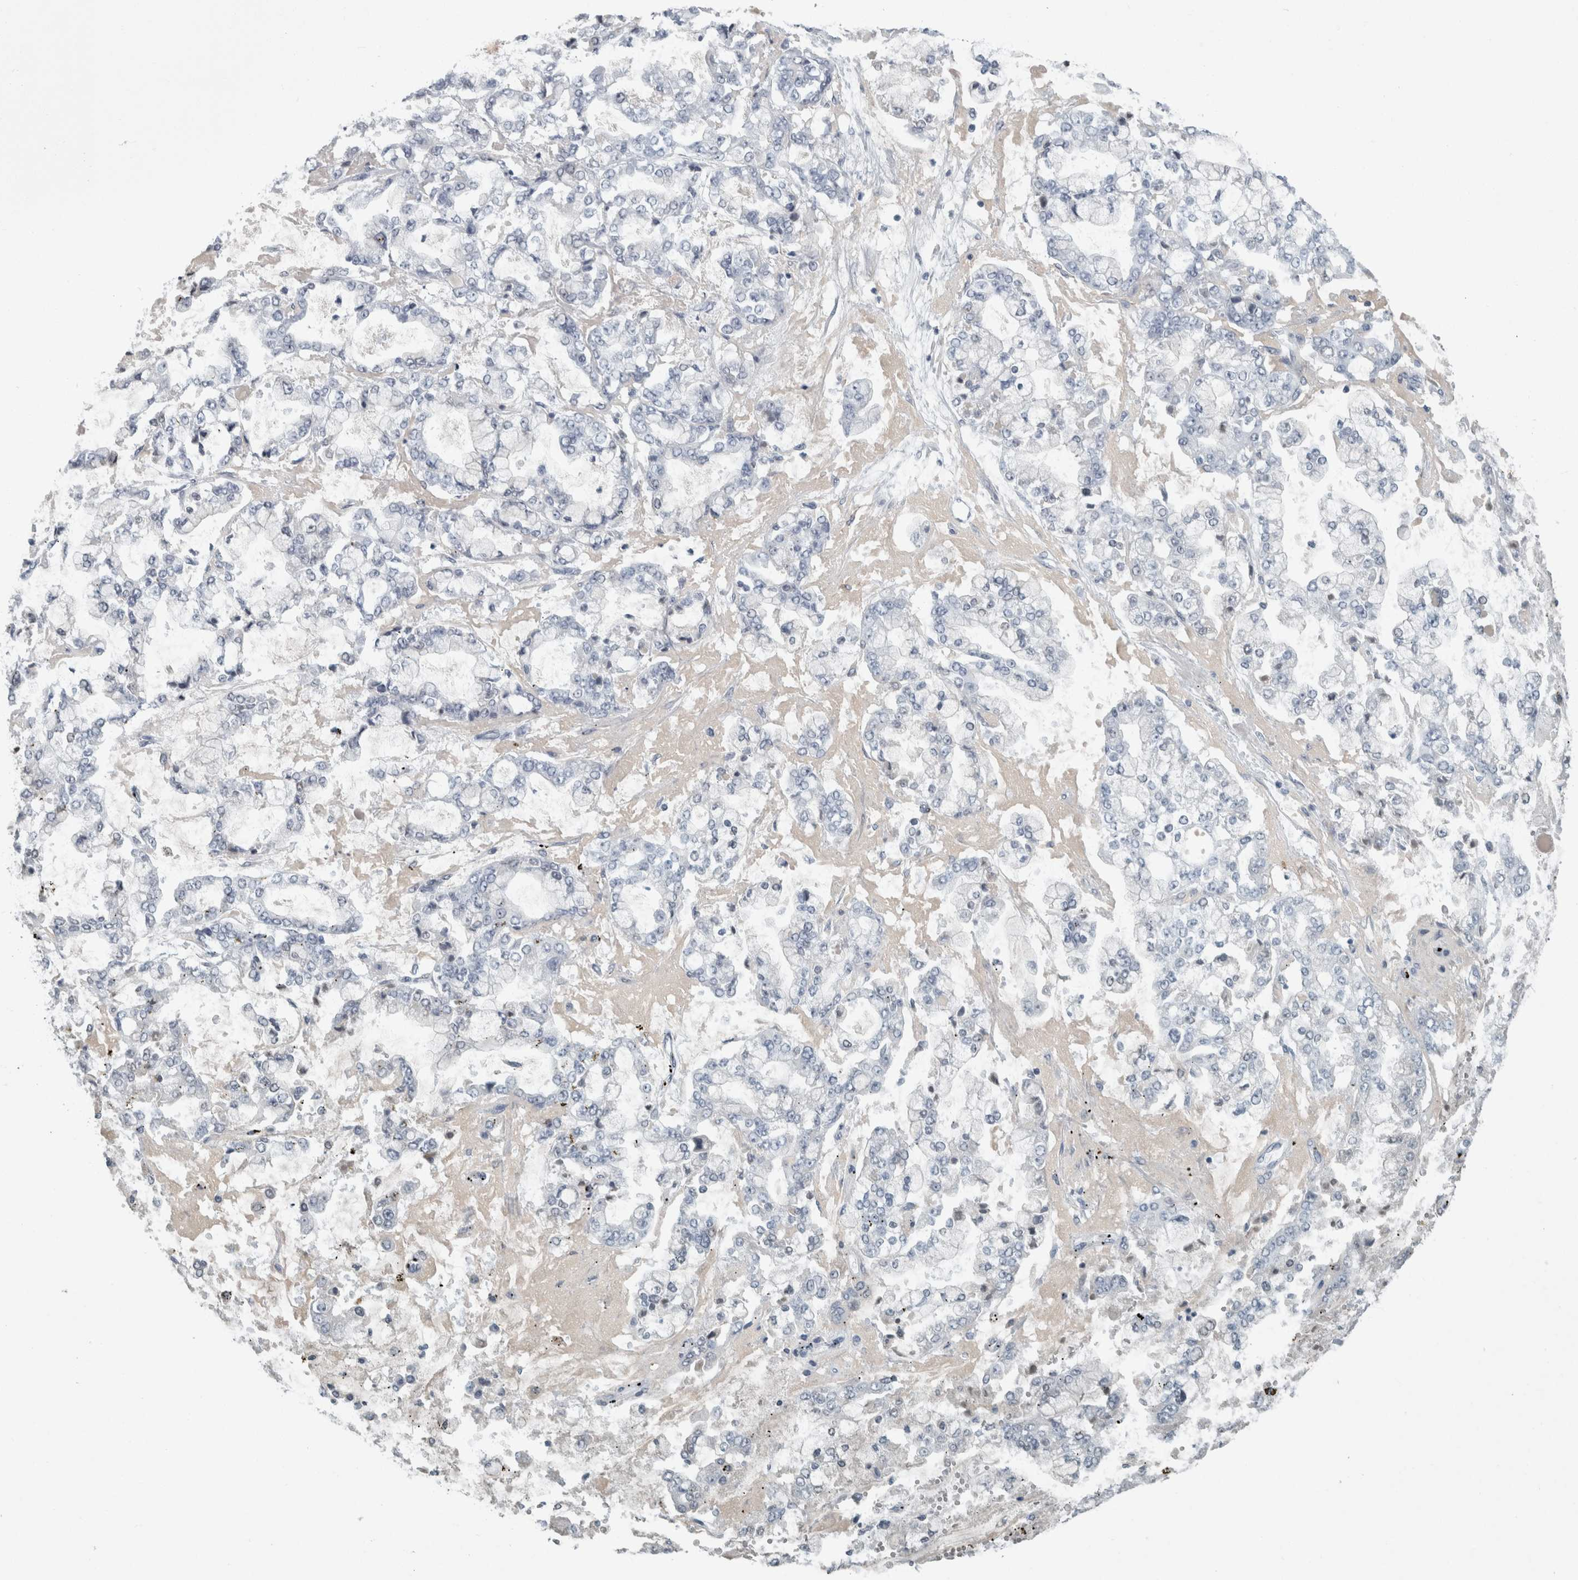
{"staining": {"intensity": "negative", "quantity": "none", "location": "none"}, "tissue": "stomach cancer", "cell_type": "Tumor cells", "image_type": "cancer", "snomed": [{"axis": "morphology", "description": "Adenocarcinoma, NOS"}, {"axis": "topography", "description": "Stomach"}], "caption": "There is no significant staining in tumor cells of stomach cancer.", "gene": "CHL1", "patient": {"sex": "male", "age": 76}}